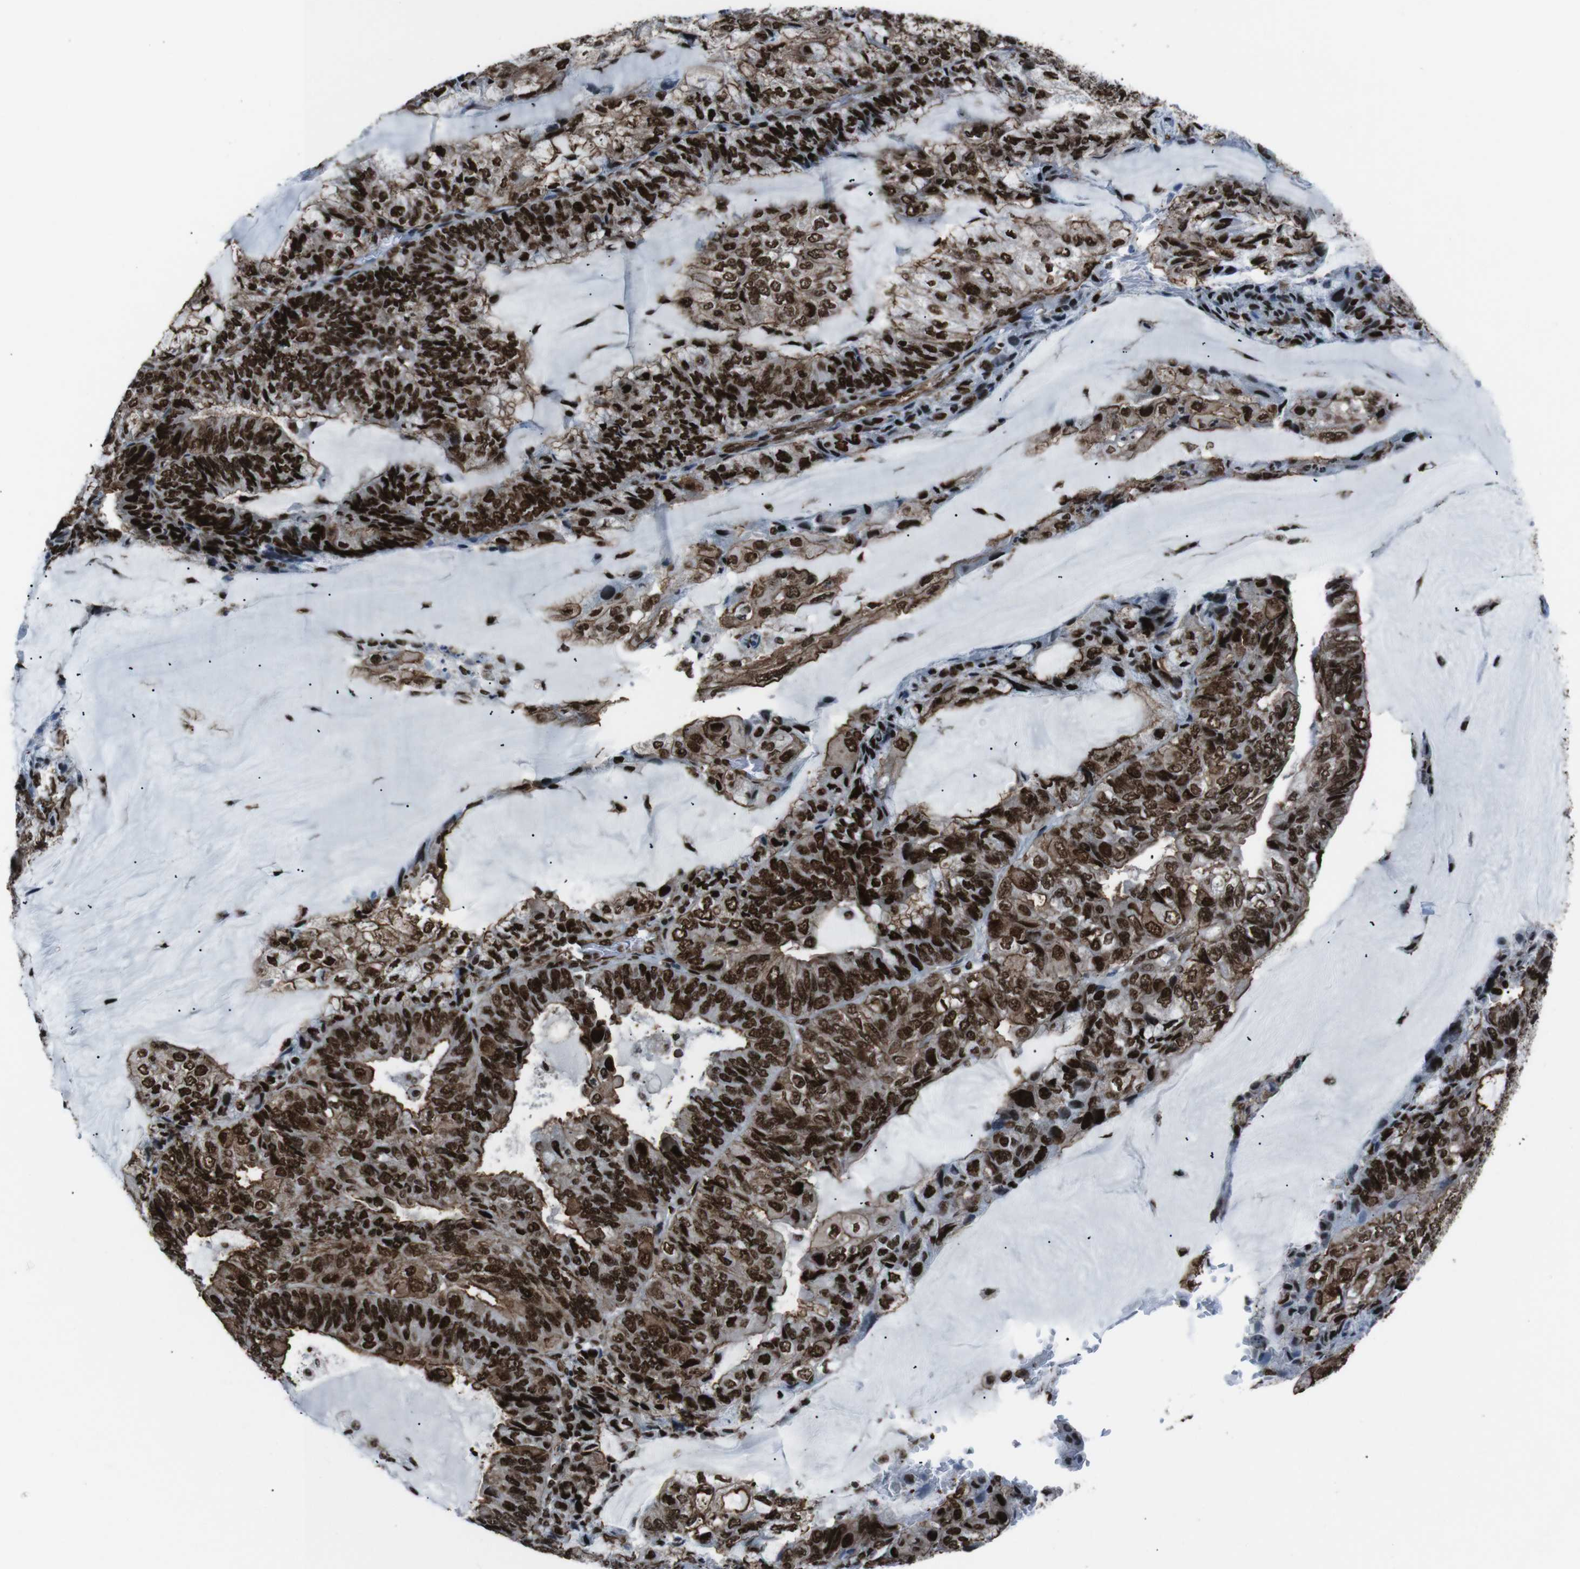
{"staining": {"intensity": "strong", "quantity": ">75%", "location": "cytoplasmic/membranous,nuclear"}, "tissue": "endometrial cancer", "cell_type": "Tumor cells", "image_type": "cancer", "snomed": [{"axis": "morphology", "description": "Adenocarcinoma, NOS"}, {"axis": "topography", "description": "Endometrium"}], "caption": "Protein staining of endometrial cancer (adenocarcinoma) tissue reveals strong cytoplasmic/membranous and nuclear positivity in approximately >75% of tumor cells.", "gene": "HNRNPU", "patient": {"sex": "female", "age": 81}}